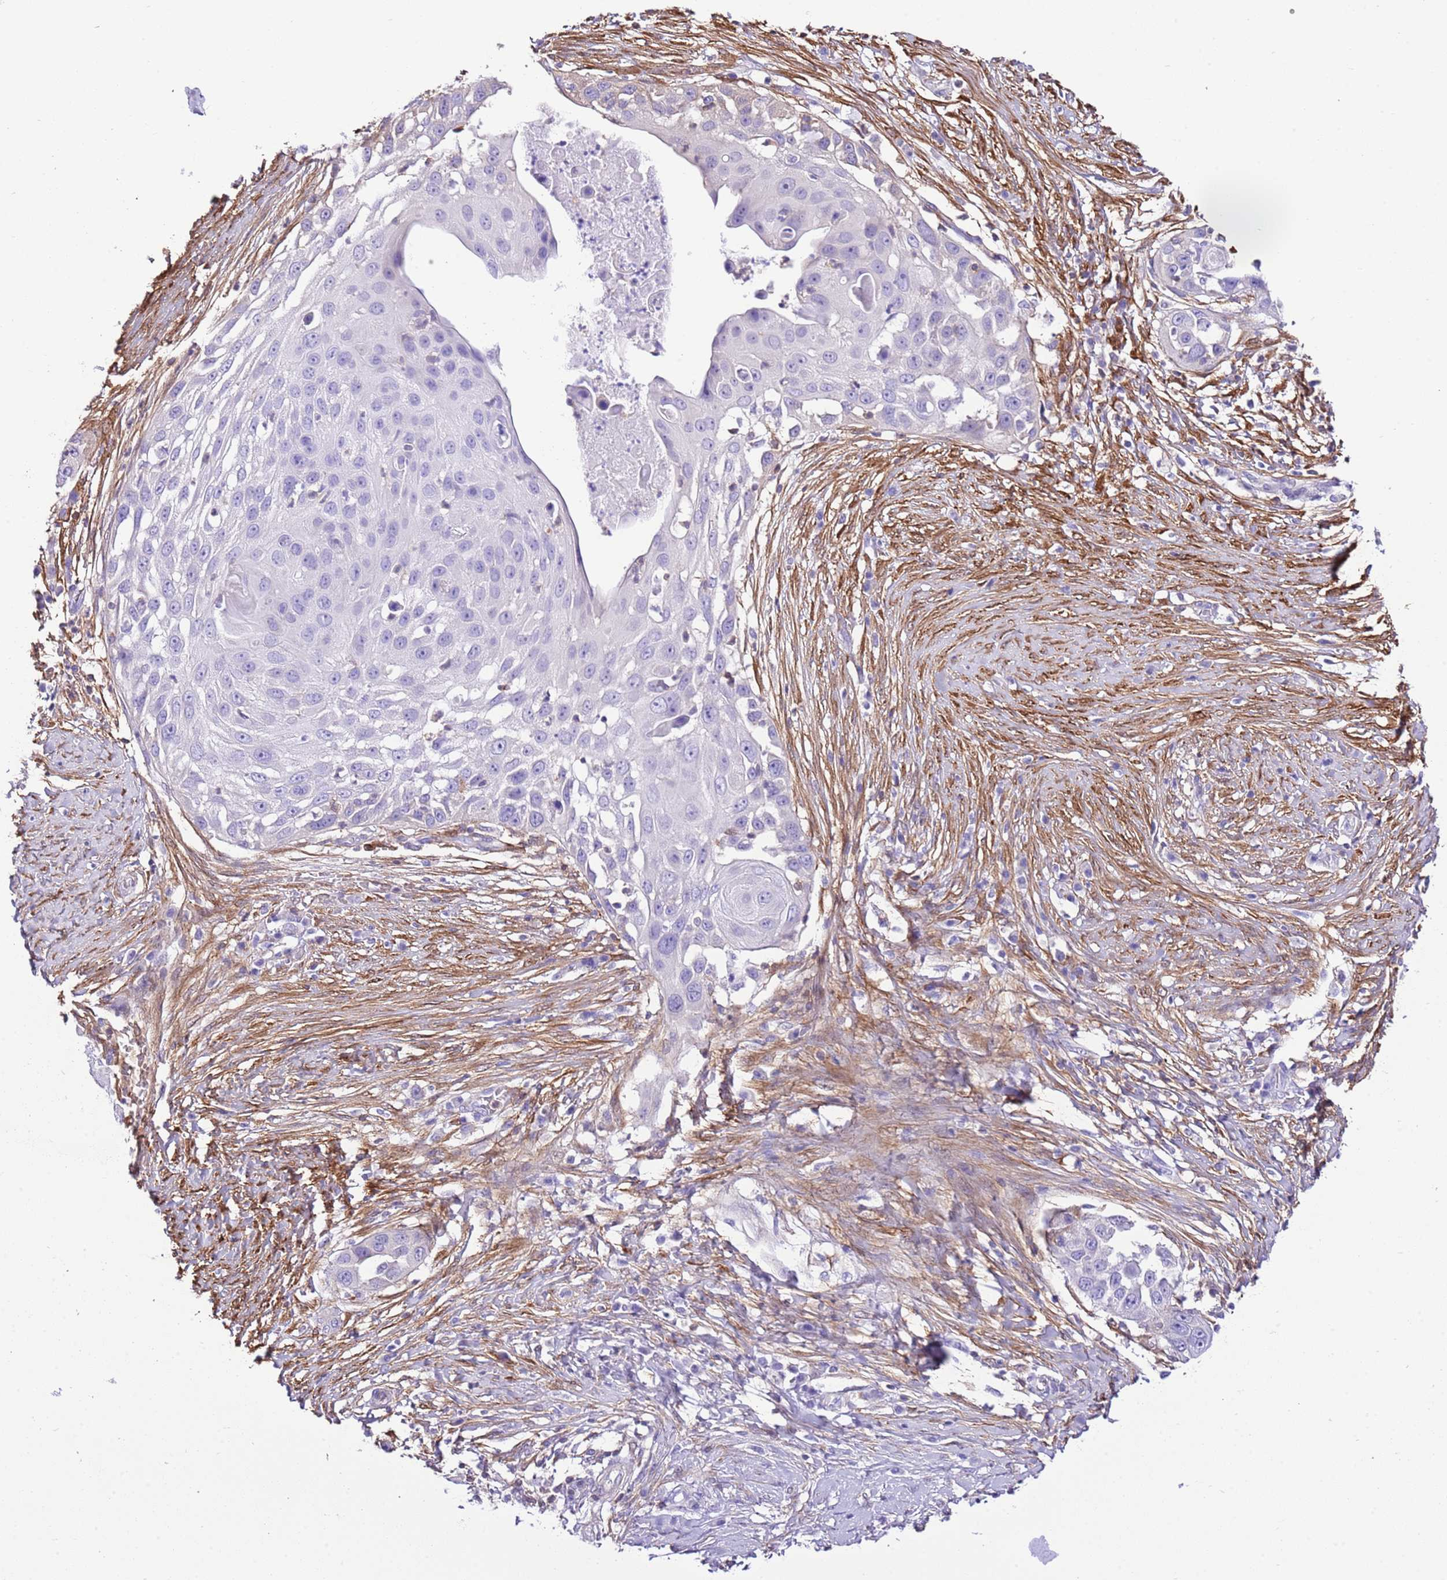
{"staining": {"intensity": "negative", "quantity": "none", "location": "none"}, "tissue": "skin cancer", "cell_type": "Tumor cells", "image_type": "cancer", "snomed": [{"axis": "morphology", "description": "Squamous cell carcinoma, NOS"}, {"axis": "topography", "description": "Skin"}], "caption": "There is no significant positivity in tumor cells of squamous cell carcinoma (skin). (DAB IHC with hematoxylin counter stain).", "gene": "CNN2", "patient": {"sex": "female", "age": 44}}